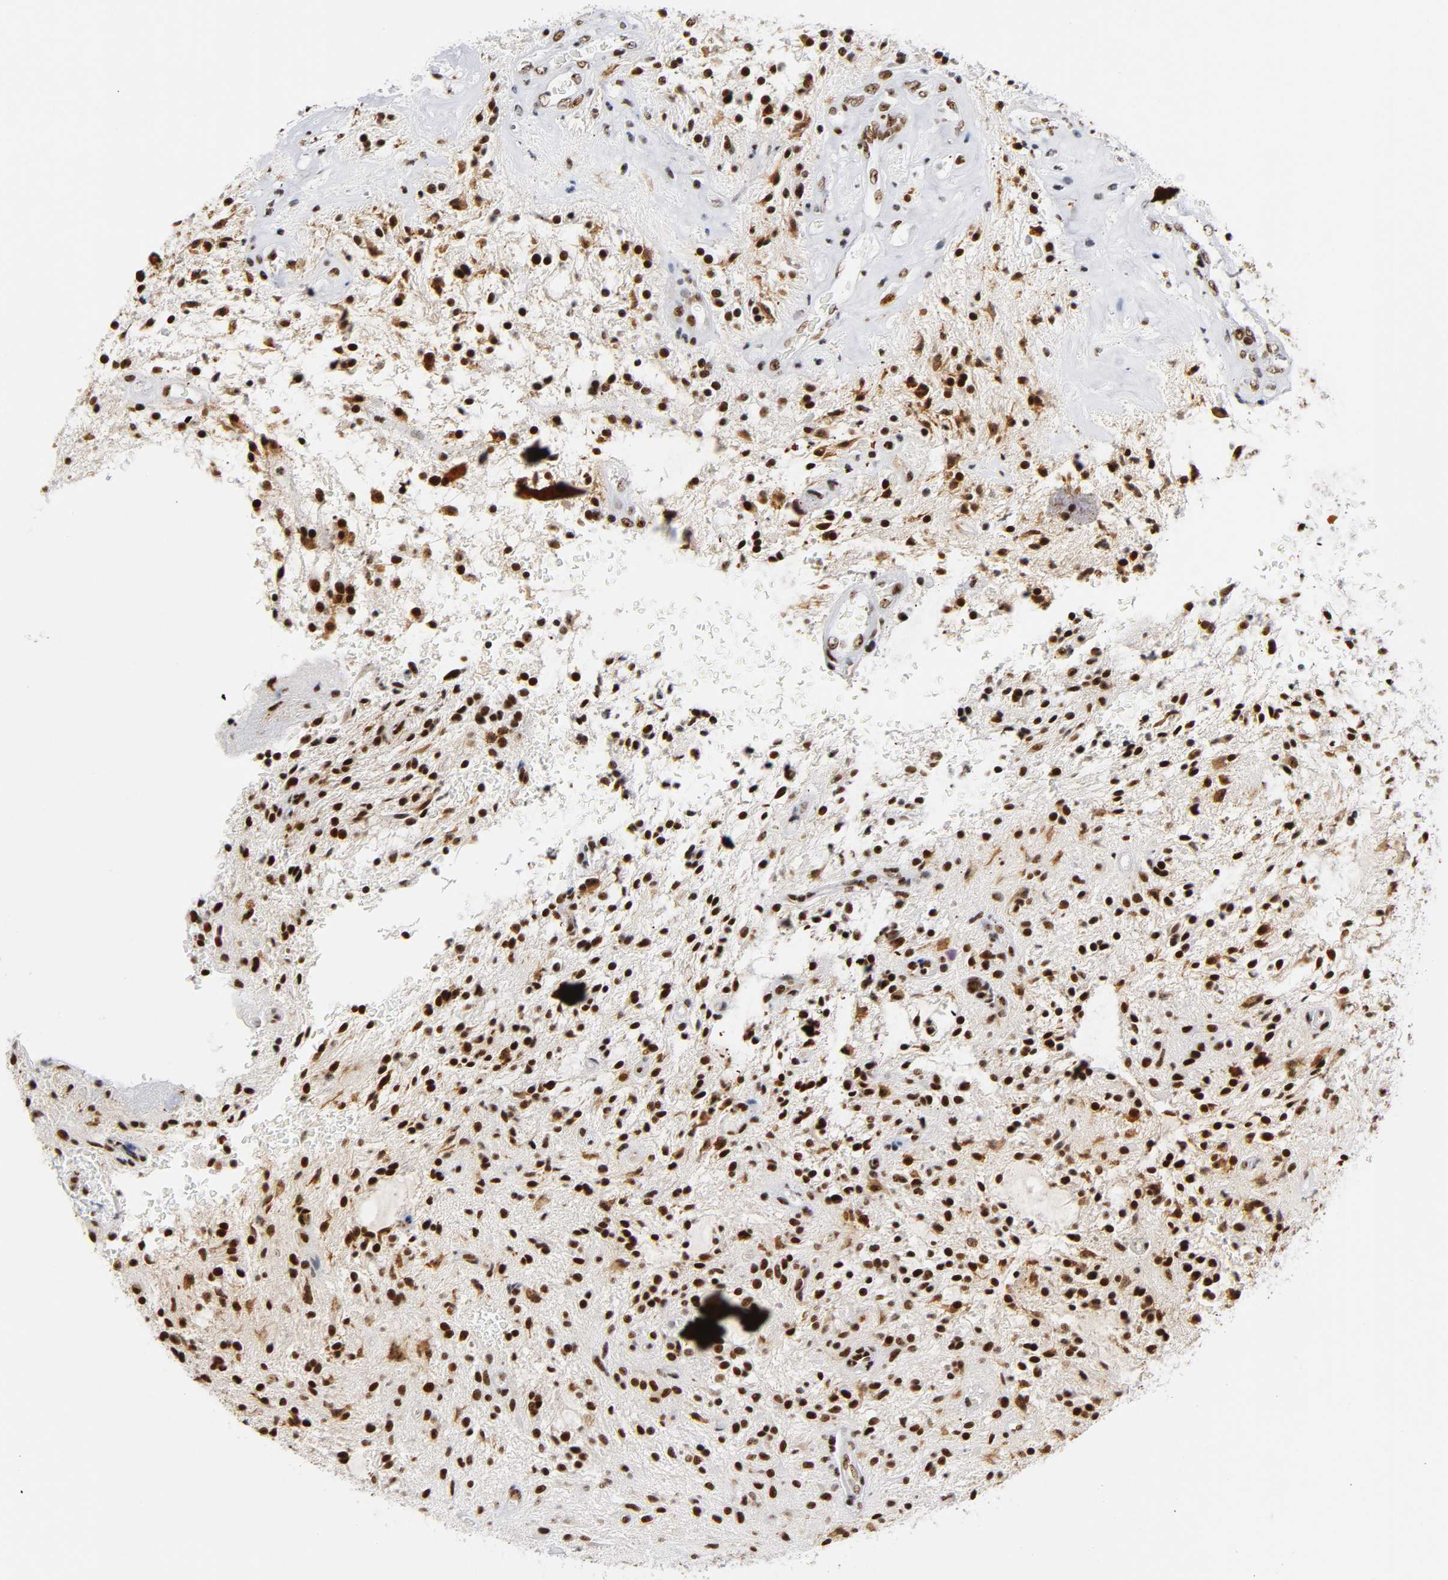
{"staining": {"intensity": "strong", "quantity": ">75%", "location": "nuclear"}, "tissue": "glioma", "cell_type": "Tumor cells", "image_type": "cancer", "snomed": [{"axis": "morphology", "description": "Glioma, malignant, NOS"}, {"axis": "topography", "description": "Cerebellum"}], "caption": "High-power microscopy captured an immunohistochemistry (IHC) micrograph of glioma, revealing strong nuclear expression in approximately >75% of tumor cells.", "gene": "UBTF", "patient": {"sex": "female", "age": 10}}